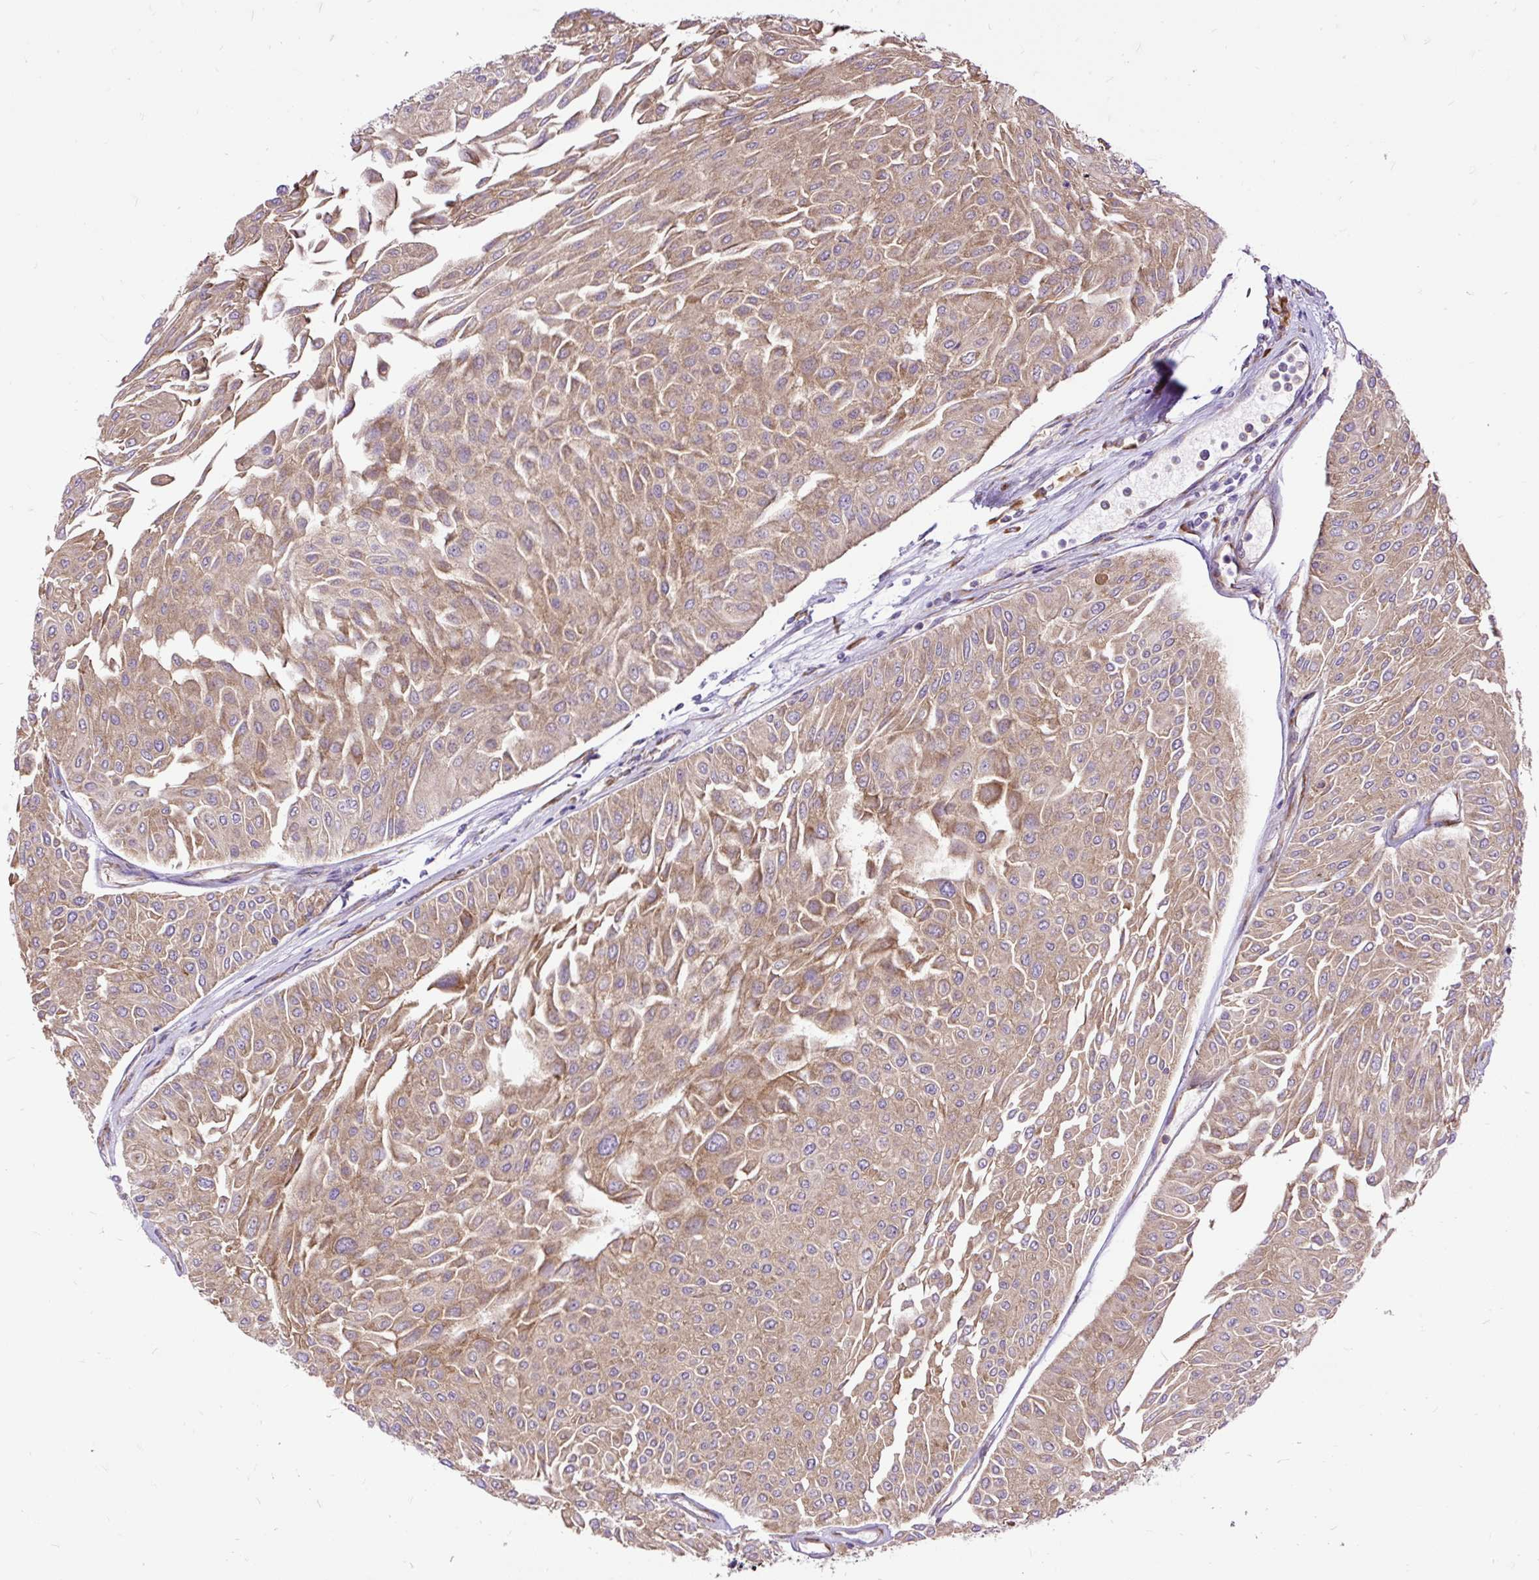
{"staining": {"intensity": "moderate", "quantity": ">75%", "location": "cytoplasmic/membranous"}, "tissue": "urothelial cancer", "cell_type": "Tumor cells", "image_type": "cancer", "snomed": [{"axis": "morphology", "description": "Urothelial carcinoma, Low grade"}, {"axis": "topography", "description": "Urinary bladder"}], "caption": "Immunohistochemical staining of low-grade urothelial carcinoma exhibits medium levels of moderate cytoplasmic/membranous expression in about >75% of tumor cells.", "gene": "RPS5", "patient": {"sex": "male", "age": 67}}